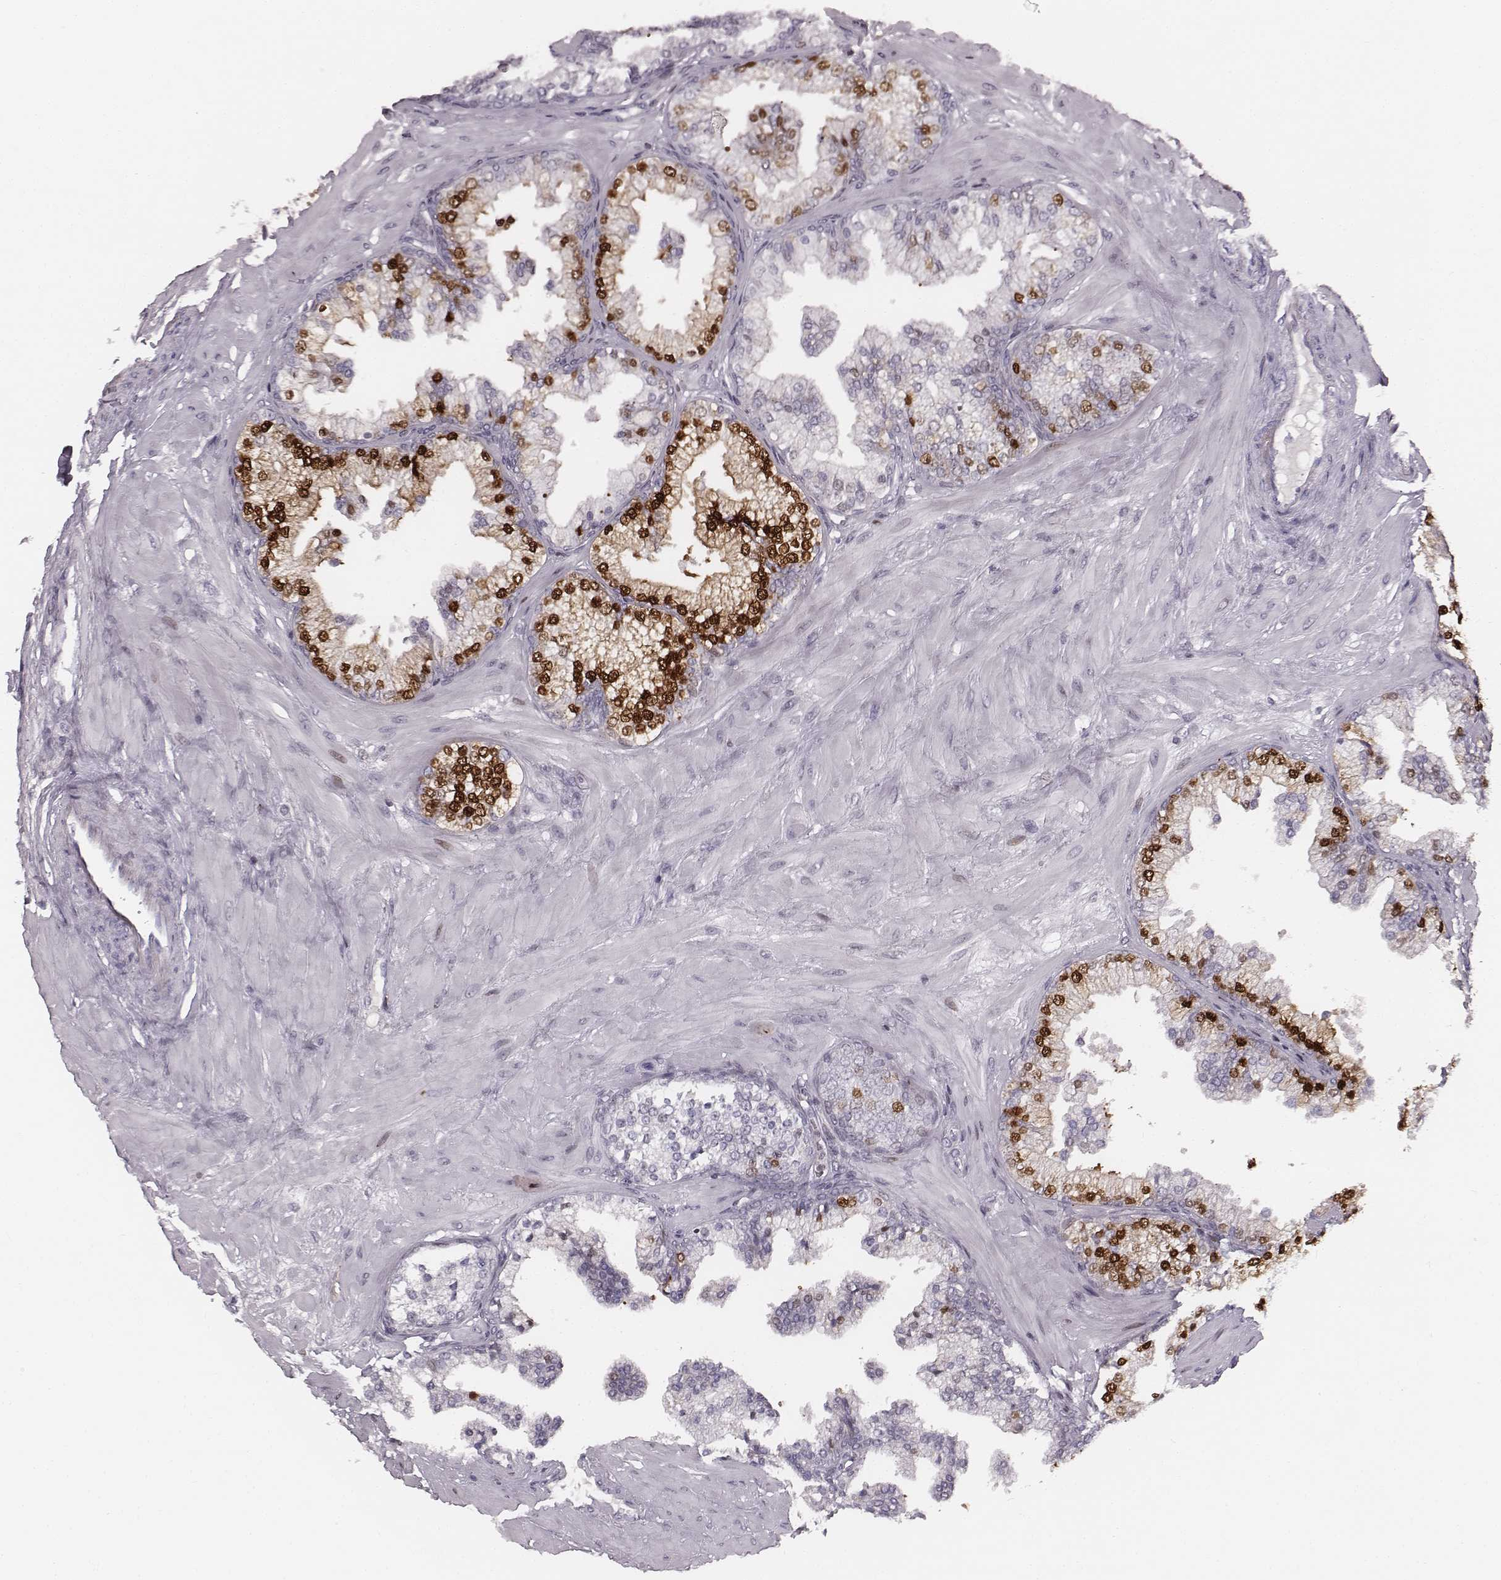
{"staining": {"intensity": "strong", "quantity": "<25%", "location": "nuclear"}, "tissue": "prostate", "cell_type": "Glandular cells", "image_type": "normal", "snomed": [{"axis": "morphology", "description": "Normal tissue, NOS"}, {"axis": "topography", "description": "Prostate"}, {"axis": "topography", "description": "Peripheral nerve tissue"}], "caption": "A histopathology image of prostate stained for a protein displays strong nuclear brown staining in glandular cells. (Brightfield microscopy of DAB IHC at high magnification).", "gene": "NDC1", "patient": {"sex": "male", "age": 61}}